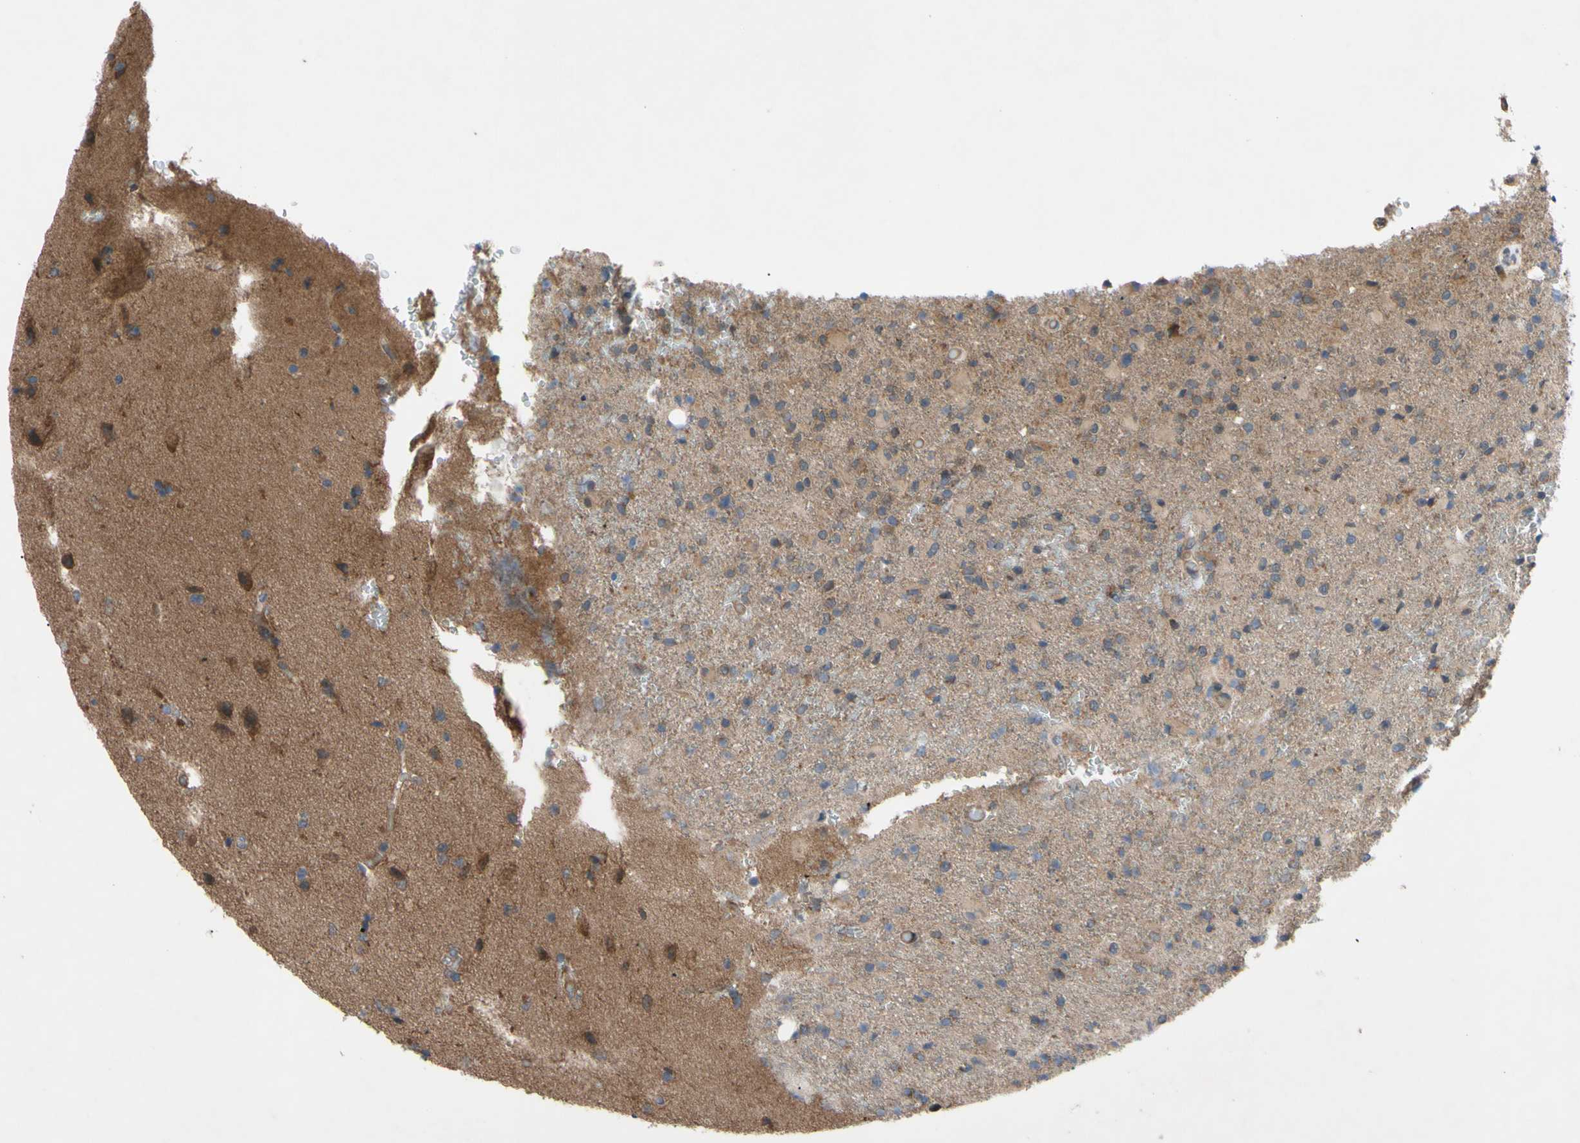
{"staining": {"intensity": "moderate", "quantity": "25%-75%", "location": "cytoplasmic/membranous"}, "tissue": "glioma", "cell_type": "Tumor cells", "image_type": "cancer", "snomed": [{"axis": "morphology", "description": "Glioma, malignant, High grade"}, {"axis": "topography", "description": "Brain"}], "caption": "Glioma stained with DAB (3,3'-diaminobenzidine) immunohistochemistry (IHC) exhibits medium levels of moderate cytoplasmic/membranous expression in about 25%-75% of tumor cells.", "gene": "SVIL", "patient": {"sex": "male", "age": 71}}